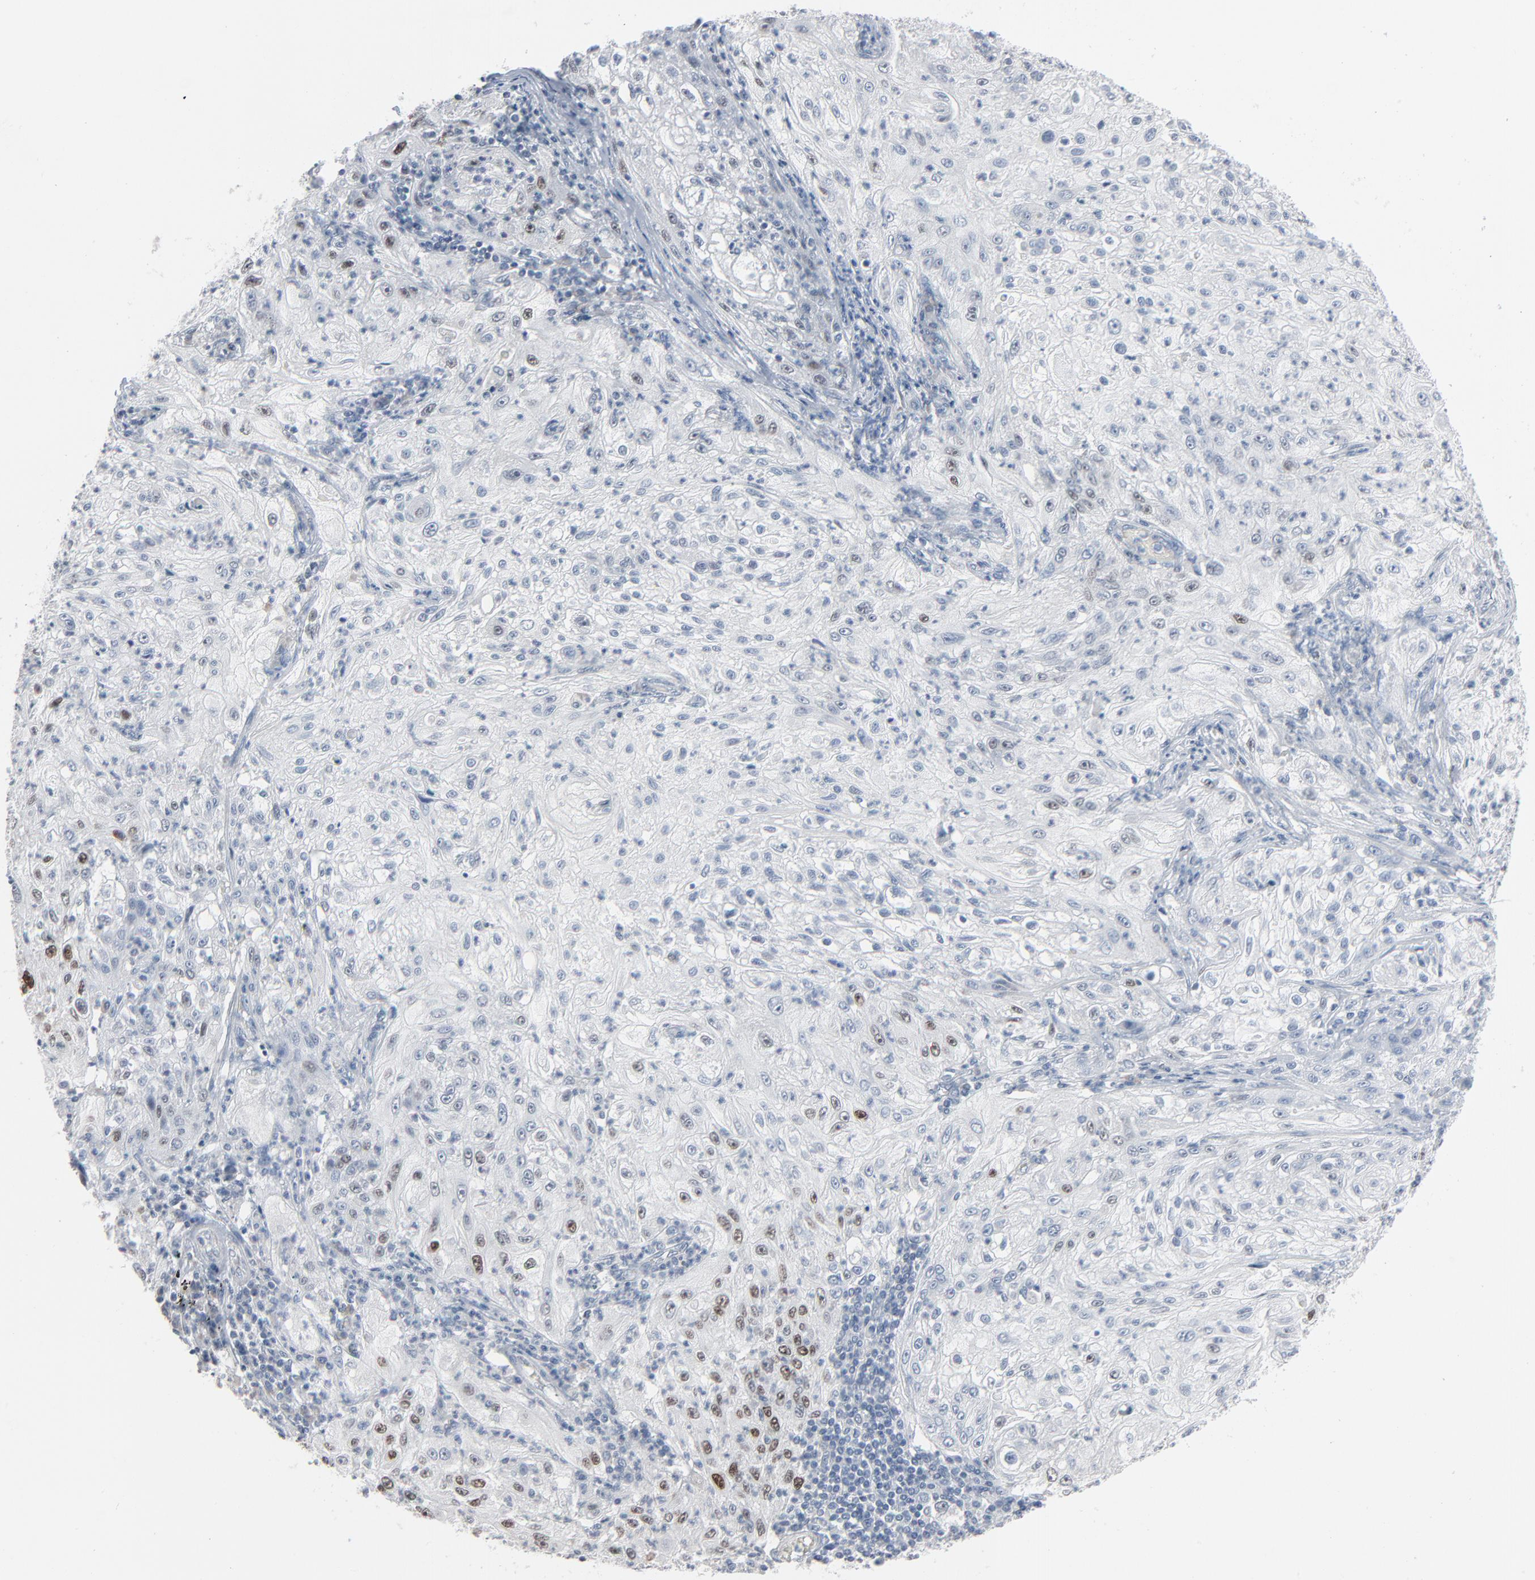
{"staining": {"intensity": "strong", "quantity": "<25%", "location": "nuclear"}, "tissue": "lung cancer", "cell_type": "Tumor cells", "image_type": "cancer", "snomed": [{"axis": "morphology", "description": "Inflammation, NOS"}, {"axis": "morphology", "description": "Squamous cell carcinoma, NOS"}, {"axis": "topography", "description": "Lymph node"}, {"axis": "topography", "description": "Soft tissue"}, {"axis": "topography", "description": "Lung"}], "caption": "Lung squamous cell carcinoma was stained to show a protein in brown. There is medium levels of strong nuclear positivity in approximately <25% of tumor cells.", "gene": "SAGE1", "patient": {"sex": "male", "age": 66}}